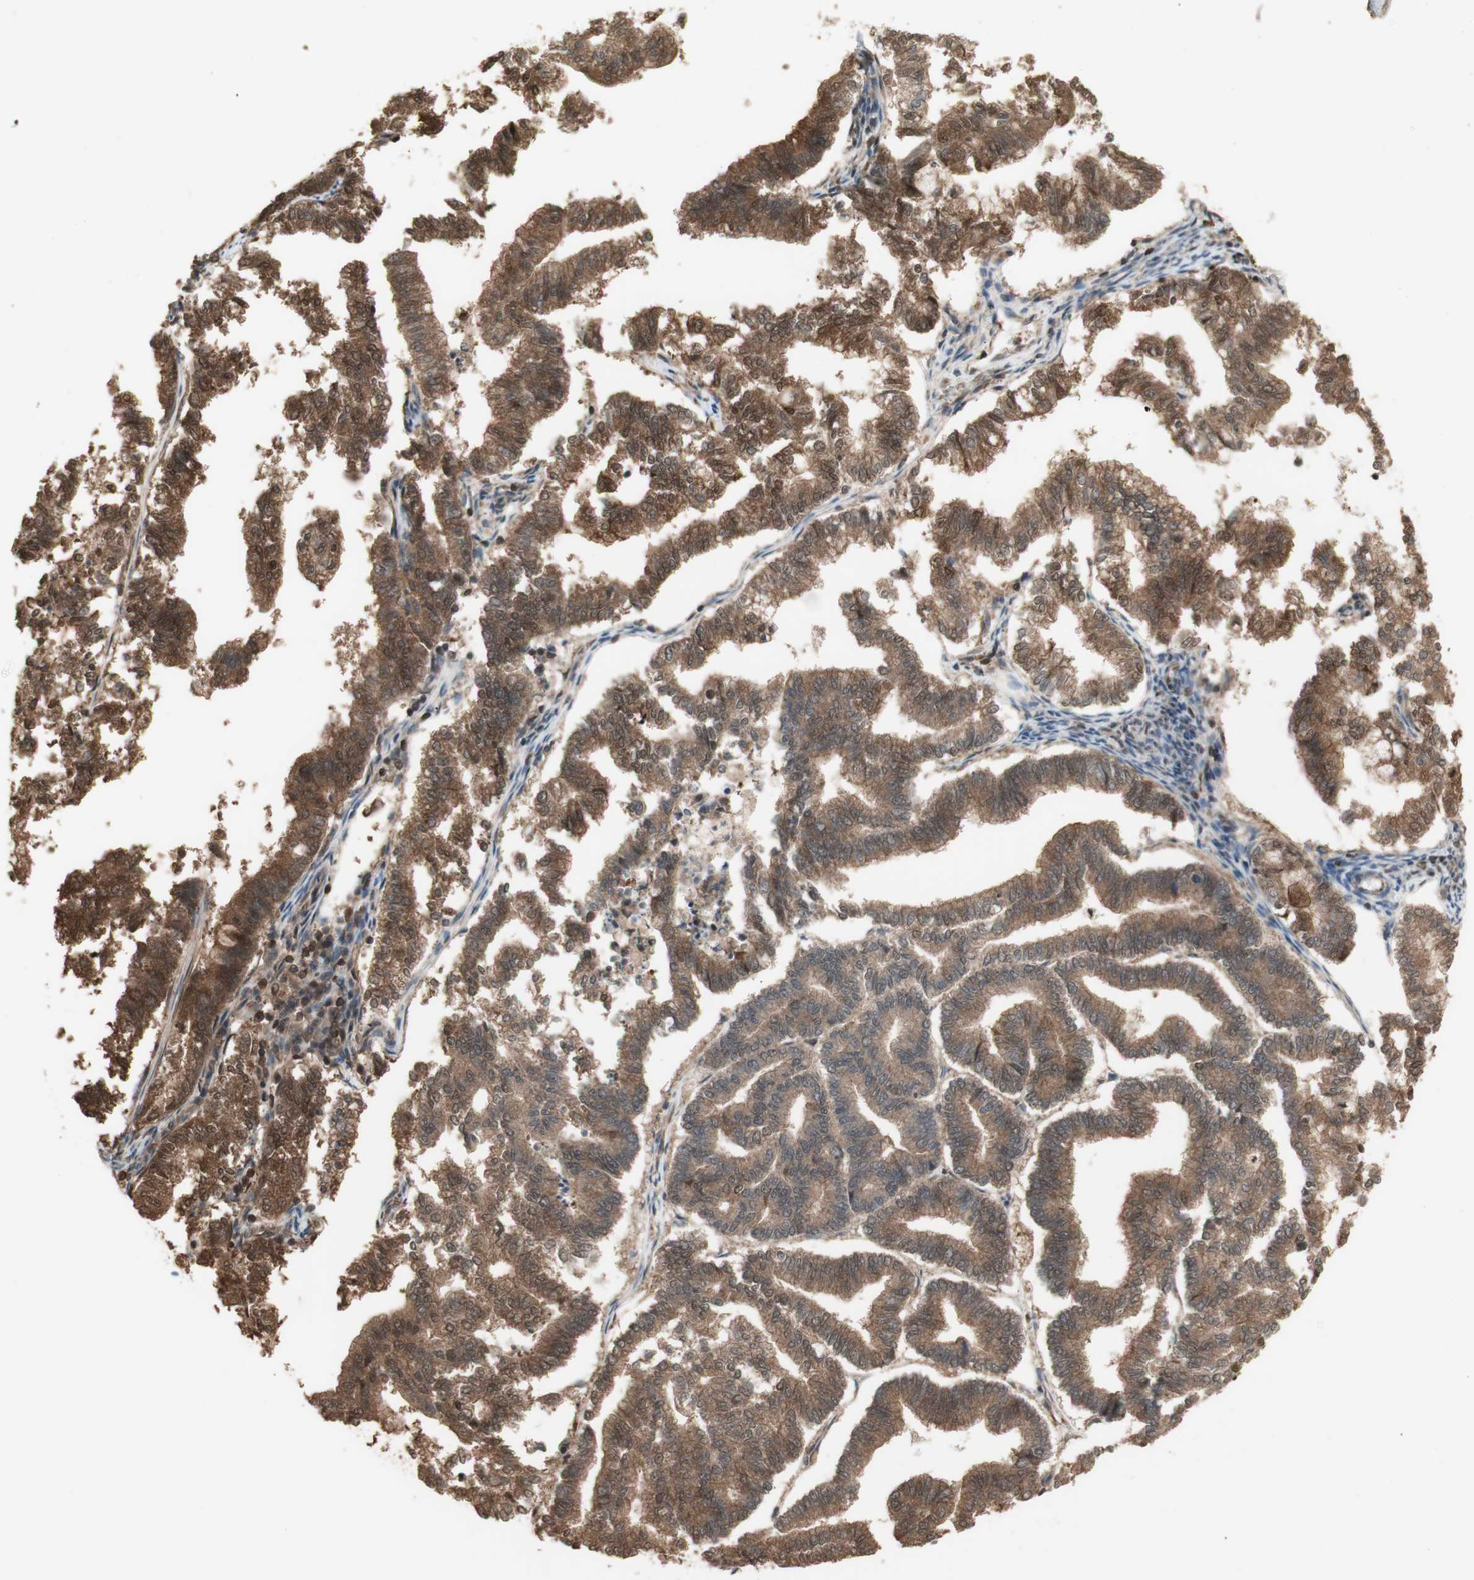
{"staining": {"intensity": "strong", "quantity": ">75%", "location": "cytoplasmic/membranous,nuclear"}, "tissue": "endometrial cancer", "cell_type": "Tumor cells", "image_type": "cancer", "snomed": [{"axis": "morphology", "description": "Necrosis, NOS"}, {"axis": "morphology", "description": "Adenocarcinoma, NOS"}, {"axis": "topography", "description": "Endometrium"}], "caption": "DAB (3,3'-diaminobenzidine) immunohistochemical staining of human endometrial cancer demonstrates strong cytoplasmic/membranous and nuclear protein staining in approximately >75% of tumor cells.", "gene": "YWHAB", "patient": {"sex": "female", "age": 79}}